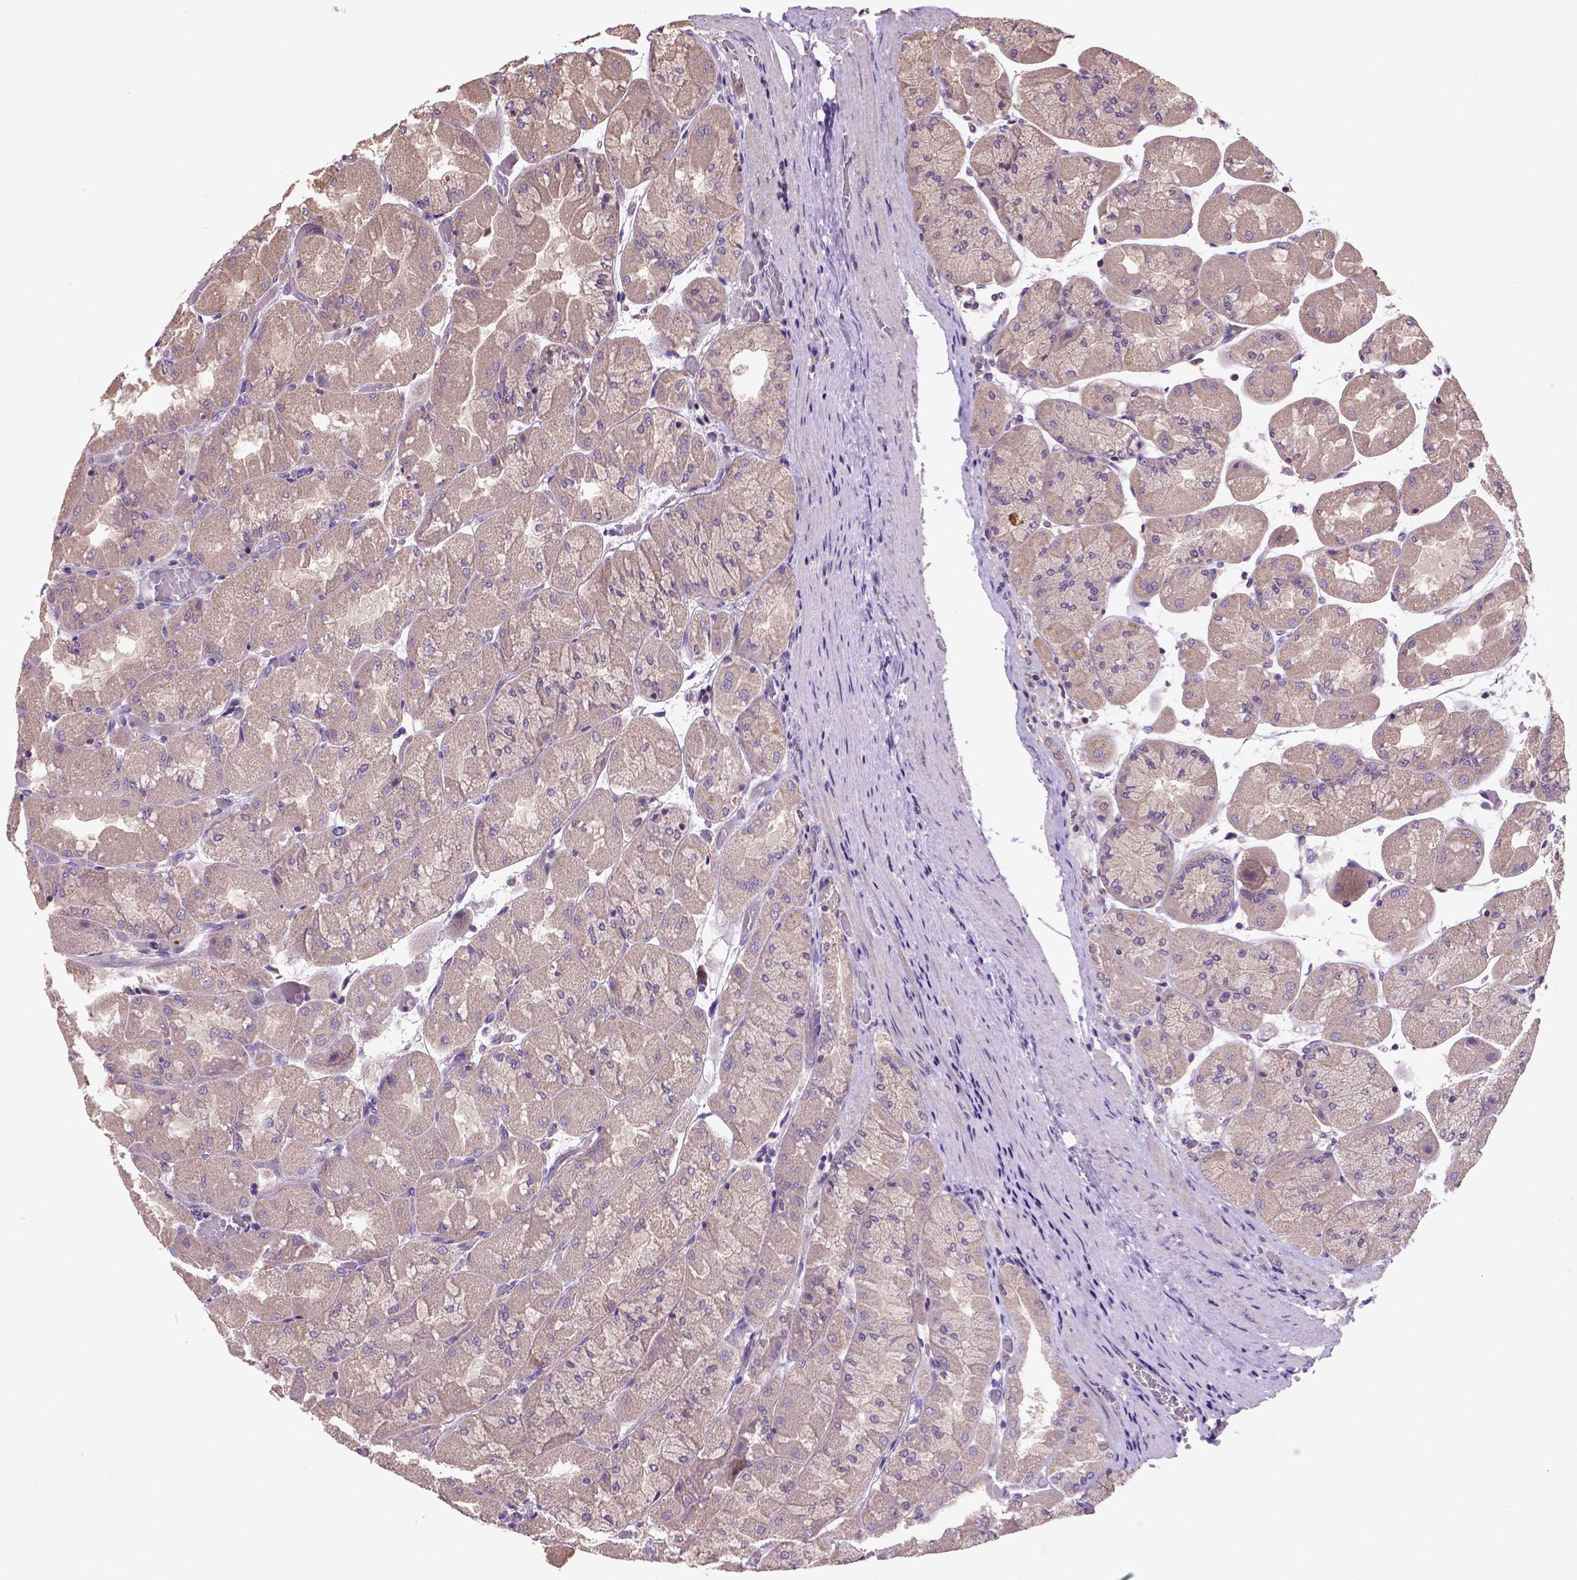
{"staining": {"intensity": "moderate", "quantity": "25%-75%", "location": "cytoplasmic/membranous"}, "tissue": "stomach", "cell_type": "Glandular cells", "image_type": "normal", "snomed": [{"axis": "morphology", "description": "Normal tissue, NOS"}, {"axis": "topography", "description": "Stomach"}], "caption": "High-magnification brightfield microscopy of normal stomach stained with DAB (brown) and counterstained with hematoxylin (blue). glandular cells exhibit moderate cytoplasmic/membranous staining is identified in approximately25%-75% of cells. (IHC, brightfield microscopy, high magnification).", "gene": "KBTBD8", "patient": {"sex": "female", "age": 61}}